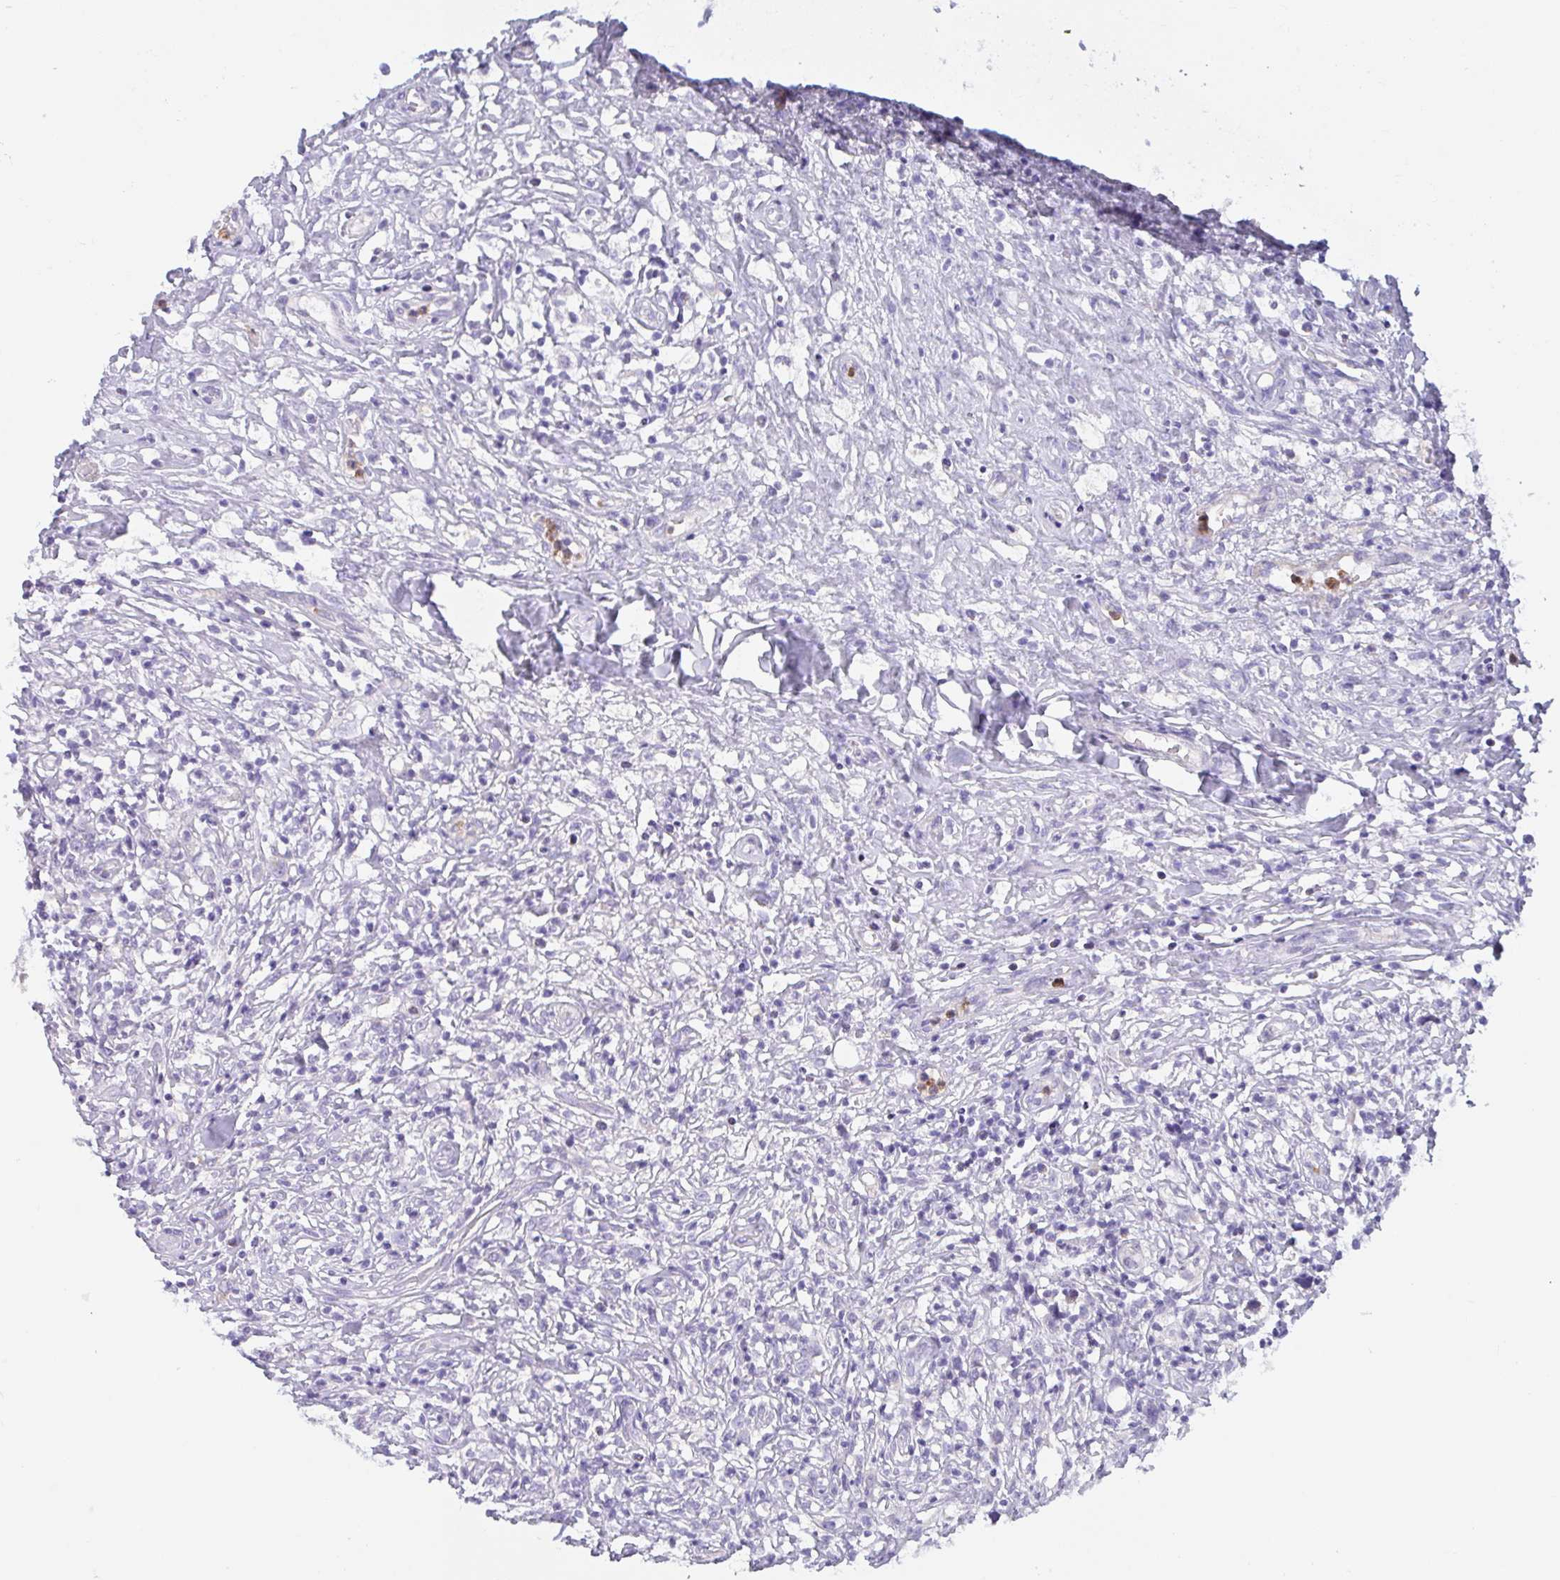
{"staining": {"intensity": "negative", "quantity": "none", "location": "none"}, "tissue": "lymphoma", "cell_type": "Tumor cells", "image_type": "cancer", "snomed": [{"axis": "morphology", "description": "Hodgkin's disease, NOS"}, {"axis": "topography", "description": "No Tissue"}], "caption": "A histopathology image of human lymphoma is negative for staining in tumor cells.", "gene": "CEP170B", "patient": {"sex": "female", "age": 21}}